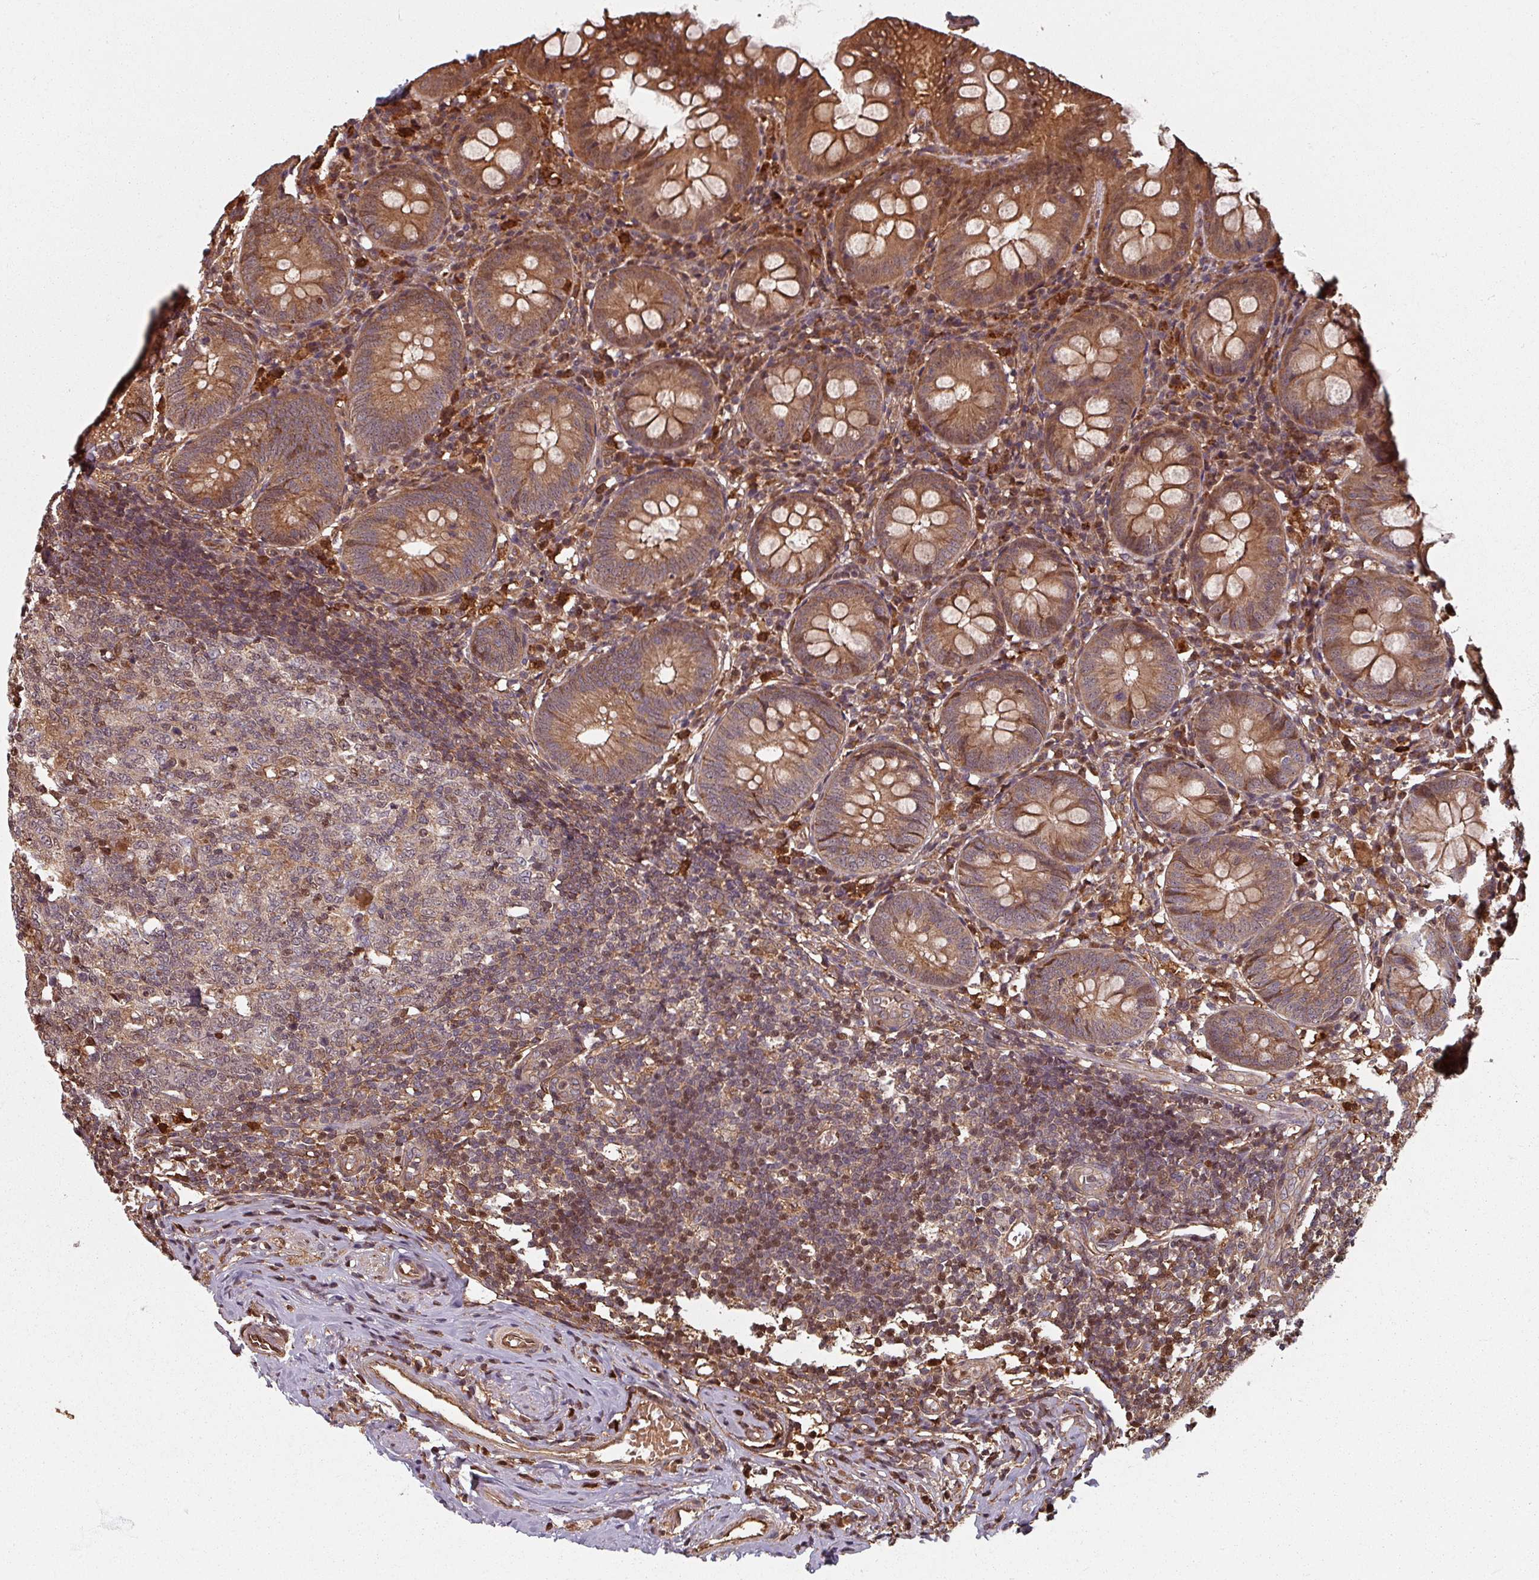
{"staining": {"intensity": "moderate", "quantity": ">75%", "location": "cytoplasmic/membranous,nuclear"}, "tissue": "appendix", "cell_type": "Glandular cells", "image_type": "normal", "snomed": [{"axis": "morphology", "description": "Normal tissue, NOS"}, {"axis": "topography", "description": "Appendix"}], "caption": "Immunohistochemistry photomicrograph of unremarkable appendix: appendix stained using immunohistochemistry reveals medium levels of moderate protein expression localized specifically in the cytoplasmic/membranous,nuclear of glandular cells, appearing as a cytoplasmic/membranous,nuclear brown color.", "gene": "EID1", "patient": {"sex": "female", "age": 54}}